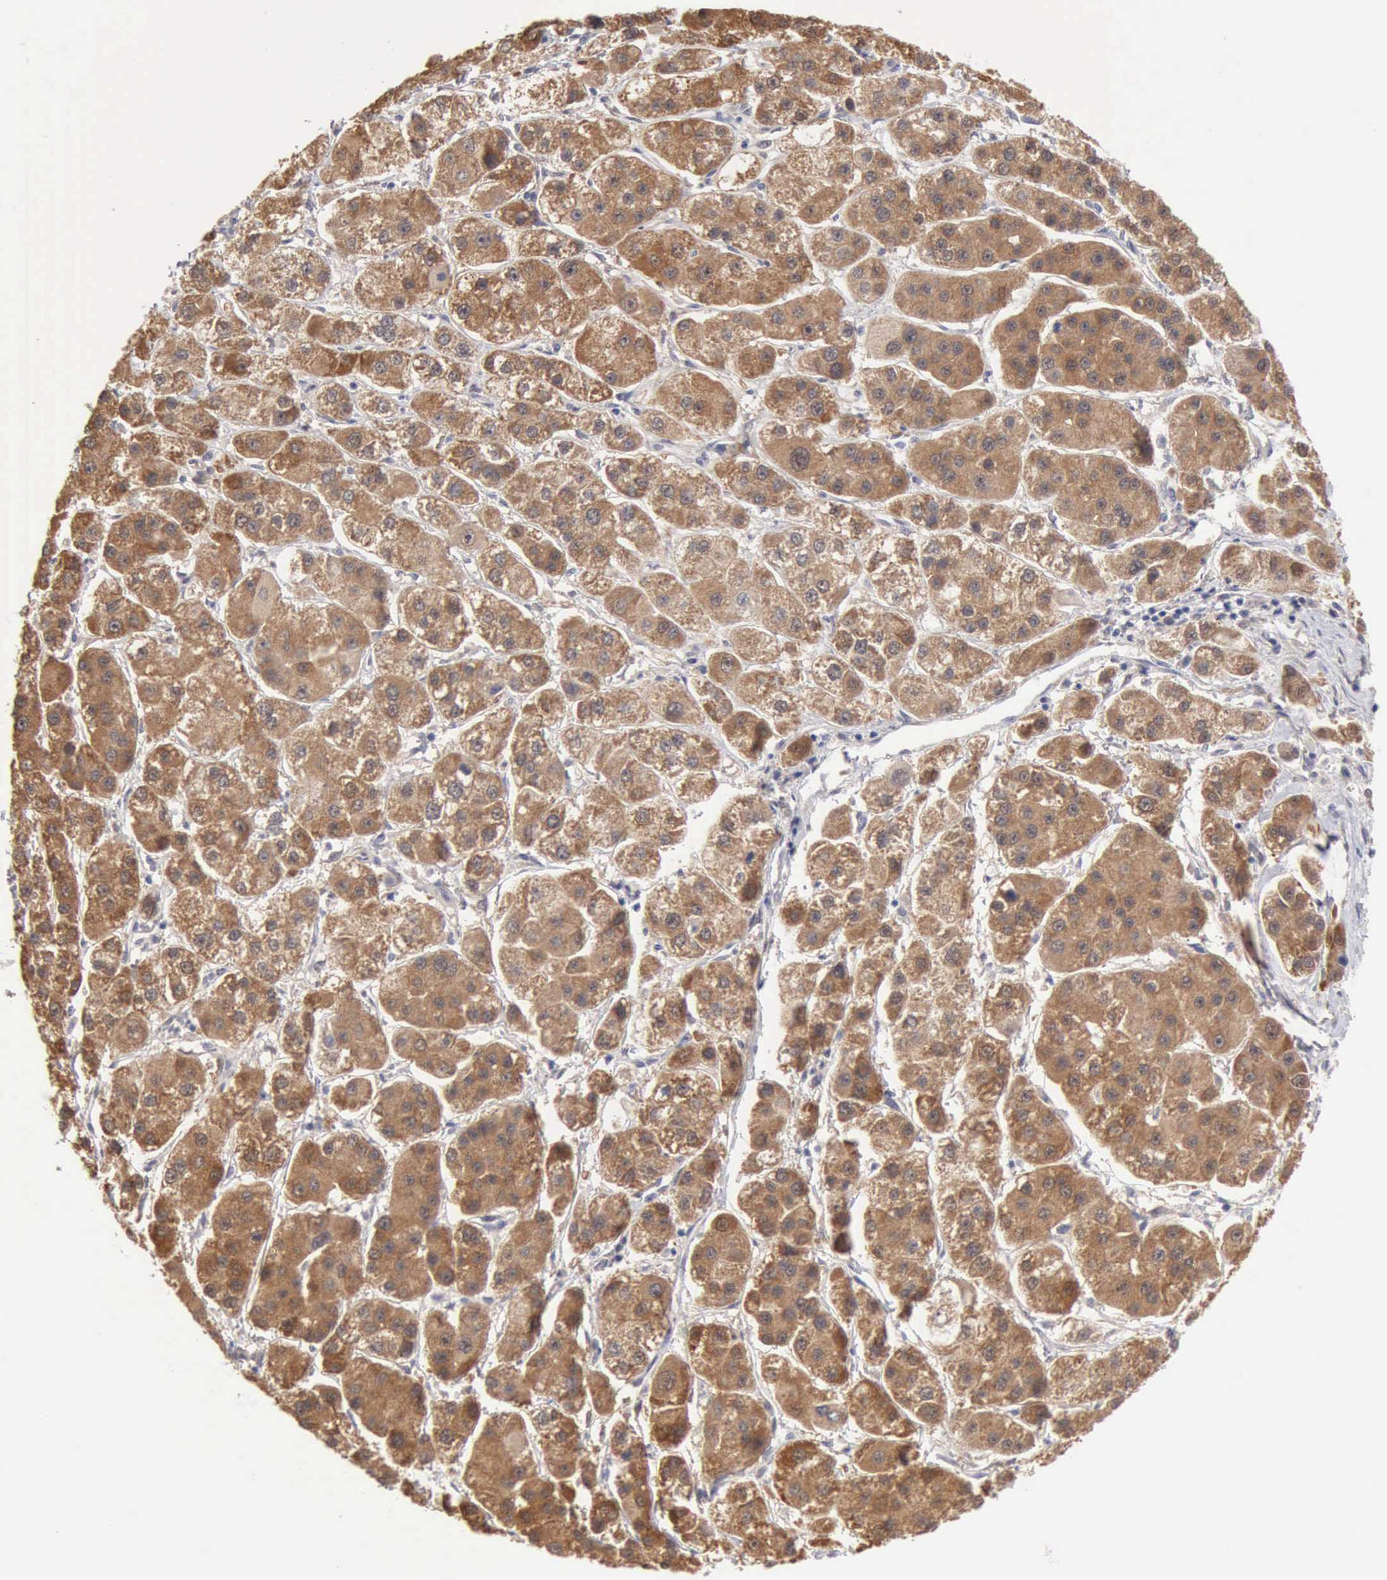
{"staining": {"intensity": "moderate", "quantity": ">75%", "location": "cytoplasmic/membranous"}, "tissue": "liver cancer", "cell_type": "Tumor cells", "image_type": "cancer", "snomed": [{"axis": "morphology", "description": "Carcinoma, Hepatocellular, NOS"}, {"axis": "topography", "description": "Liver"}], "caption": "Immunohistochemistry (IHC) micrograph of neoplastic tissue: human hepatocellular carcinoma (liver) stained using immunohistochemistry (IHC) demonstrates medium levels of moderate protein expression localized specifically in the cytoplasmic/membranous of tumor cells, appearing as a cytoplasmic/membranous brown color.", "gene": "PTGR2", "patient": {"sex": "female", "age": 85}}